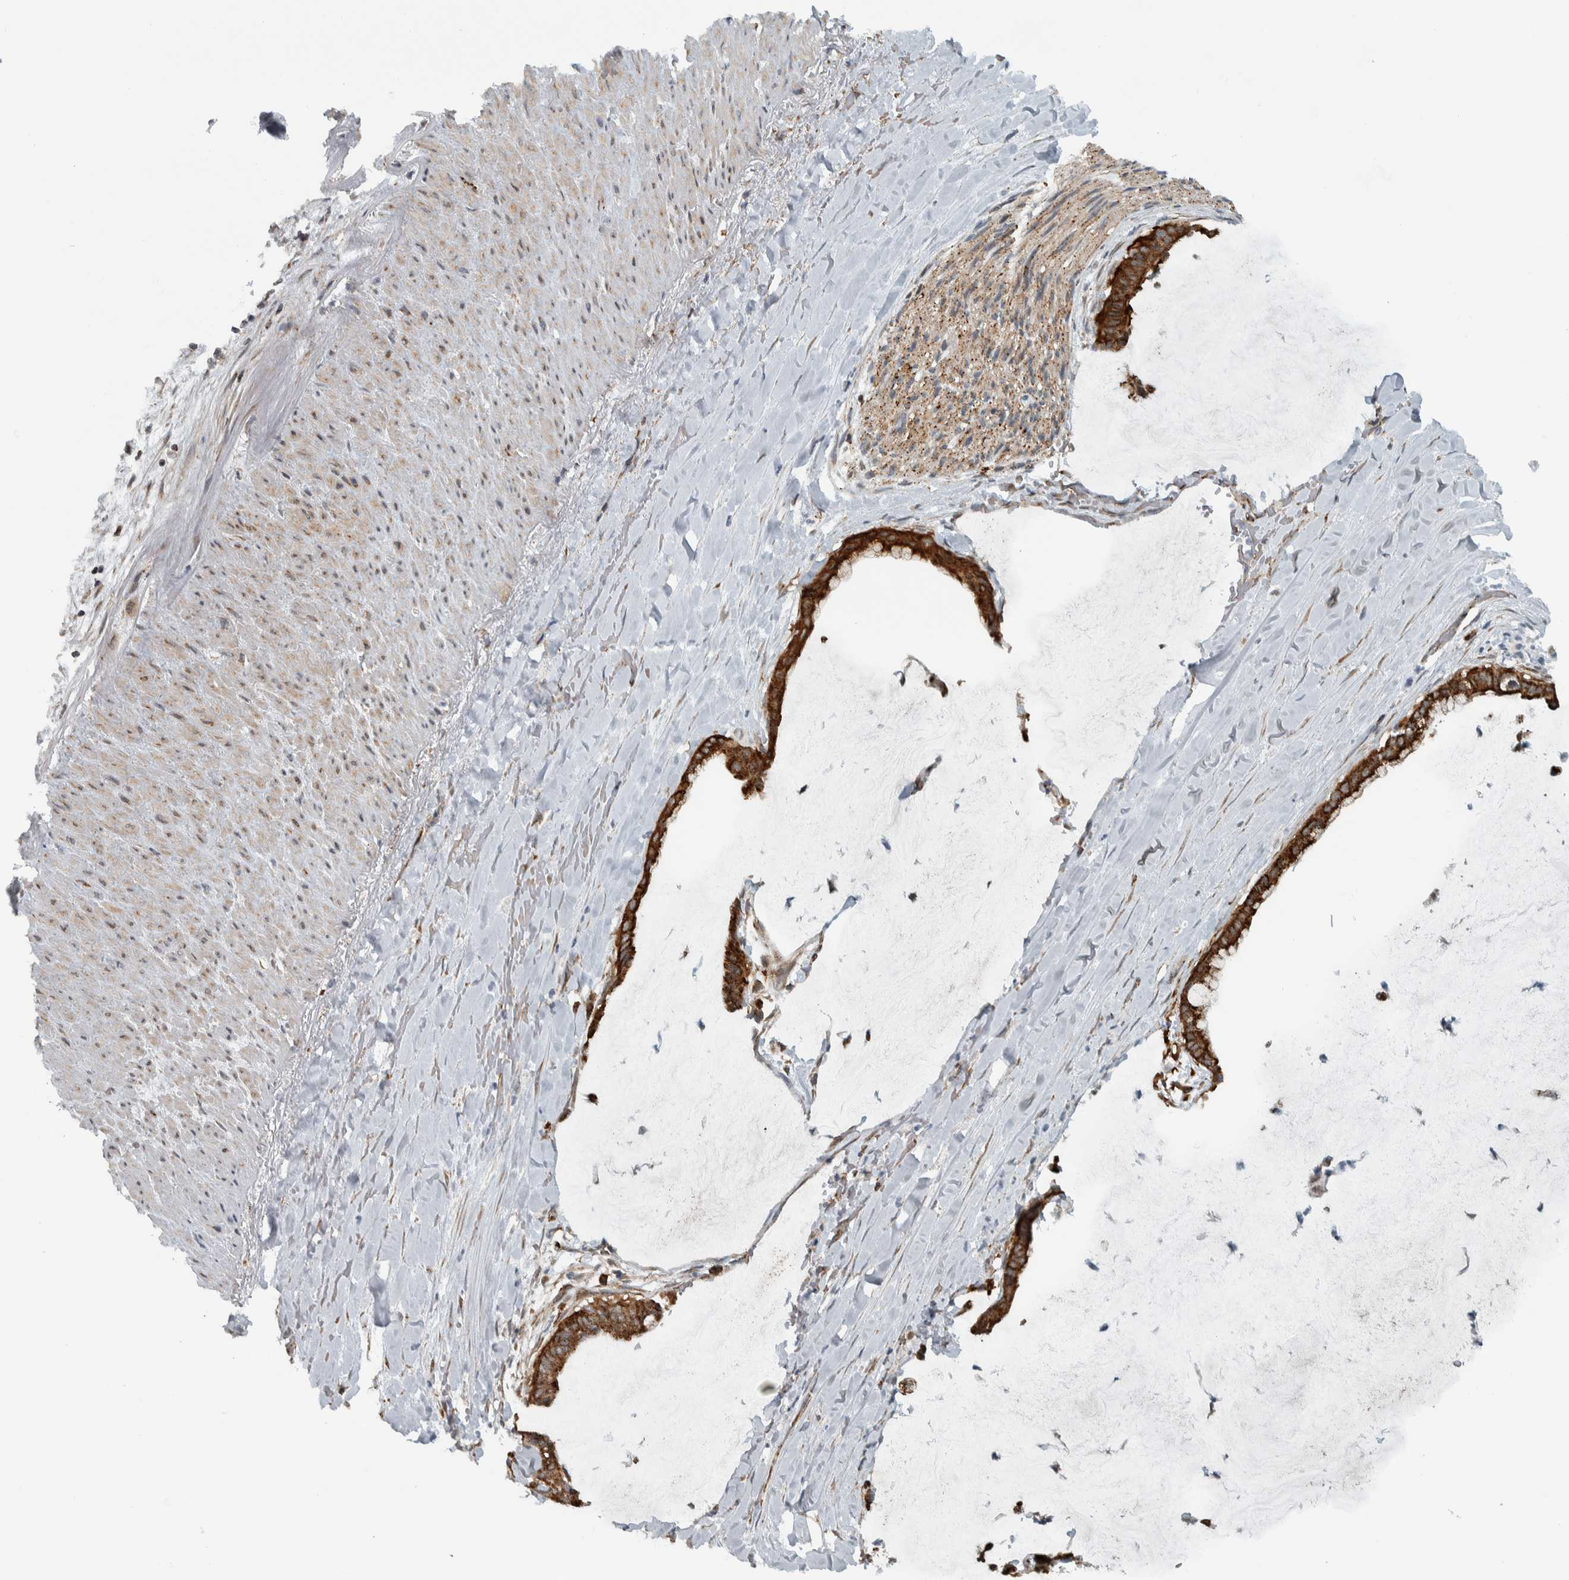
{"staining": {"intensity": "strong", "quantity": ">75%", "location": "cytoplasmic/membranous"}, "tissue": "pancreatic cancer", "cell_type": "Tumor cells", "image_type": "cancer", "snomed": [{"axis": "morphology", "description": "Adenocarcinoma, NOS"}, {"axis": "topography", "description": "Pancreas"}], "caption": "This image exhibits pancreatic adenocarcinoma stained with immunohistochemistry to label a protein in brown. The cytoplasmic/membranous of tumor cells show strong positivity for the protein. Nuclei are counter-stained blue.", "gene": "PPM1K", "patient": {"sex": "male", "age": 41}}